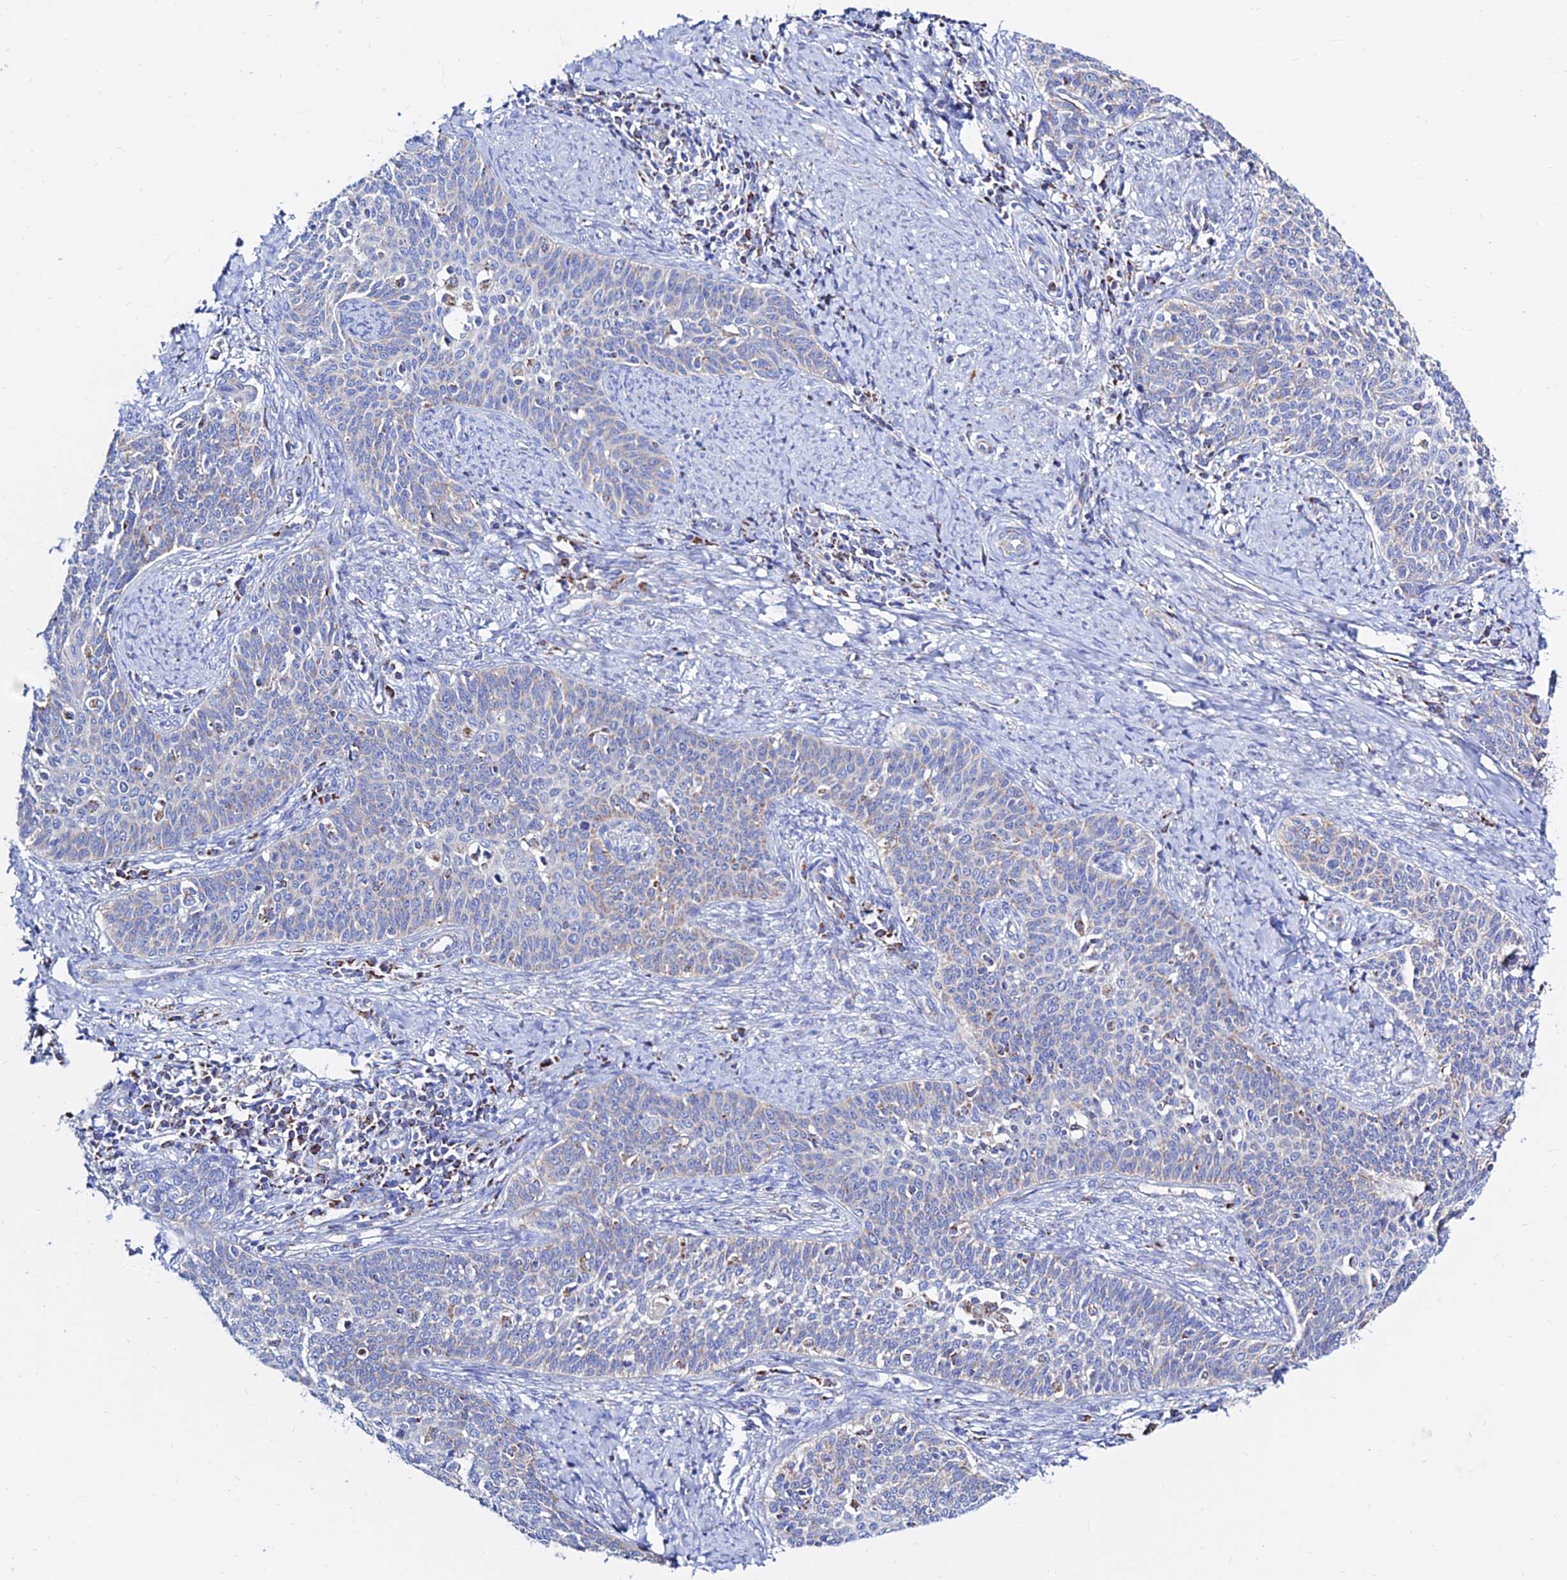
{"staining": {"intensity": "negative", "quantity": "none", "location": "none"}, "tissue": "cervical cancer", "cell_type": "Tumor cells", "image_type": "cancer", "snomed": [{"axis": "morphology", "description": "Squamous cell carcinoma, NOS"}, {"axis": "topography", "description": "Cervix"}], "caption": "This is an immunohistochemistry (IHC) image of cervical squamous cell carcinoma. There is no expression in tumor cells.", "gene": "MGST1", "patient": {"sex": "female", "age": 39}}